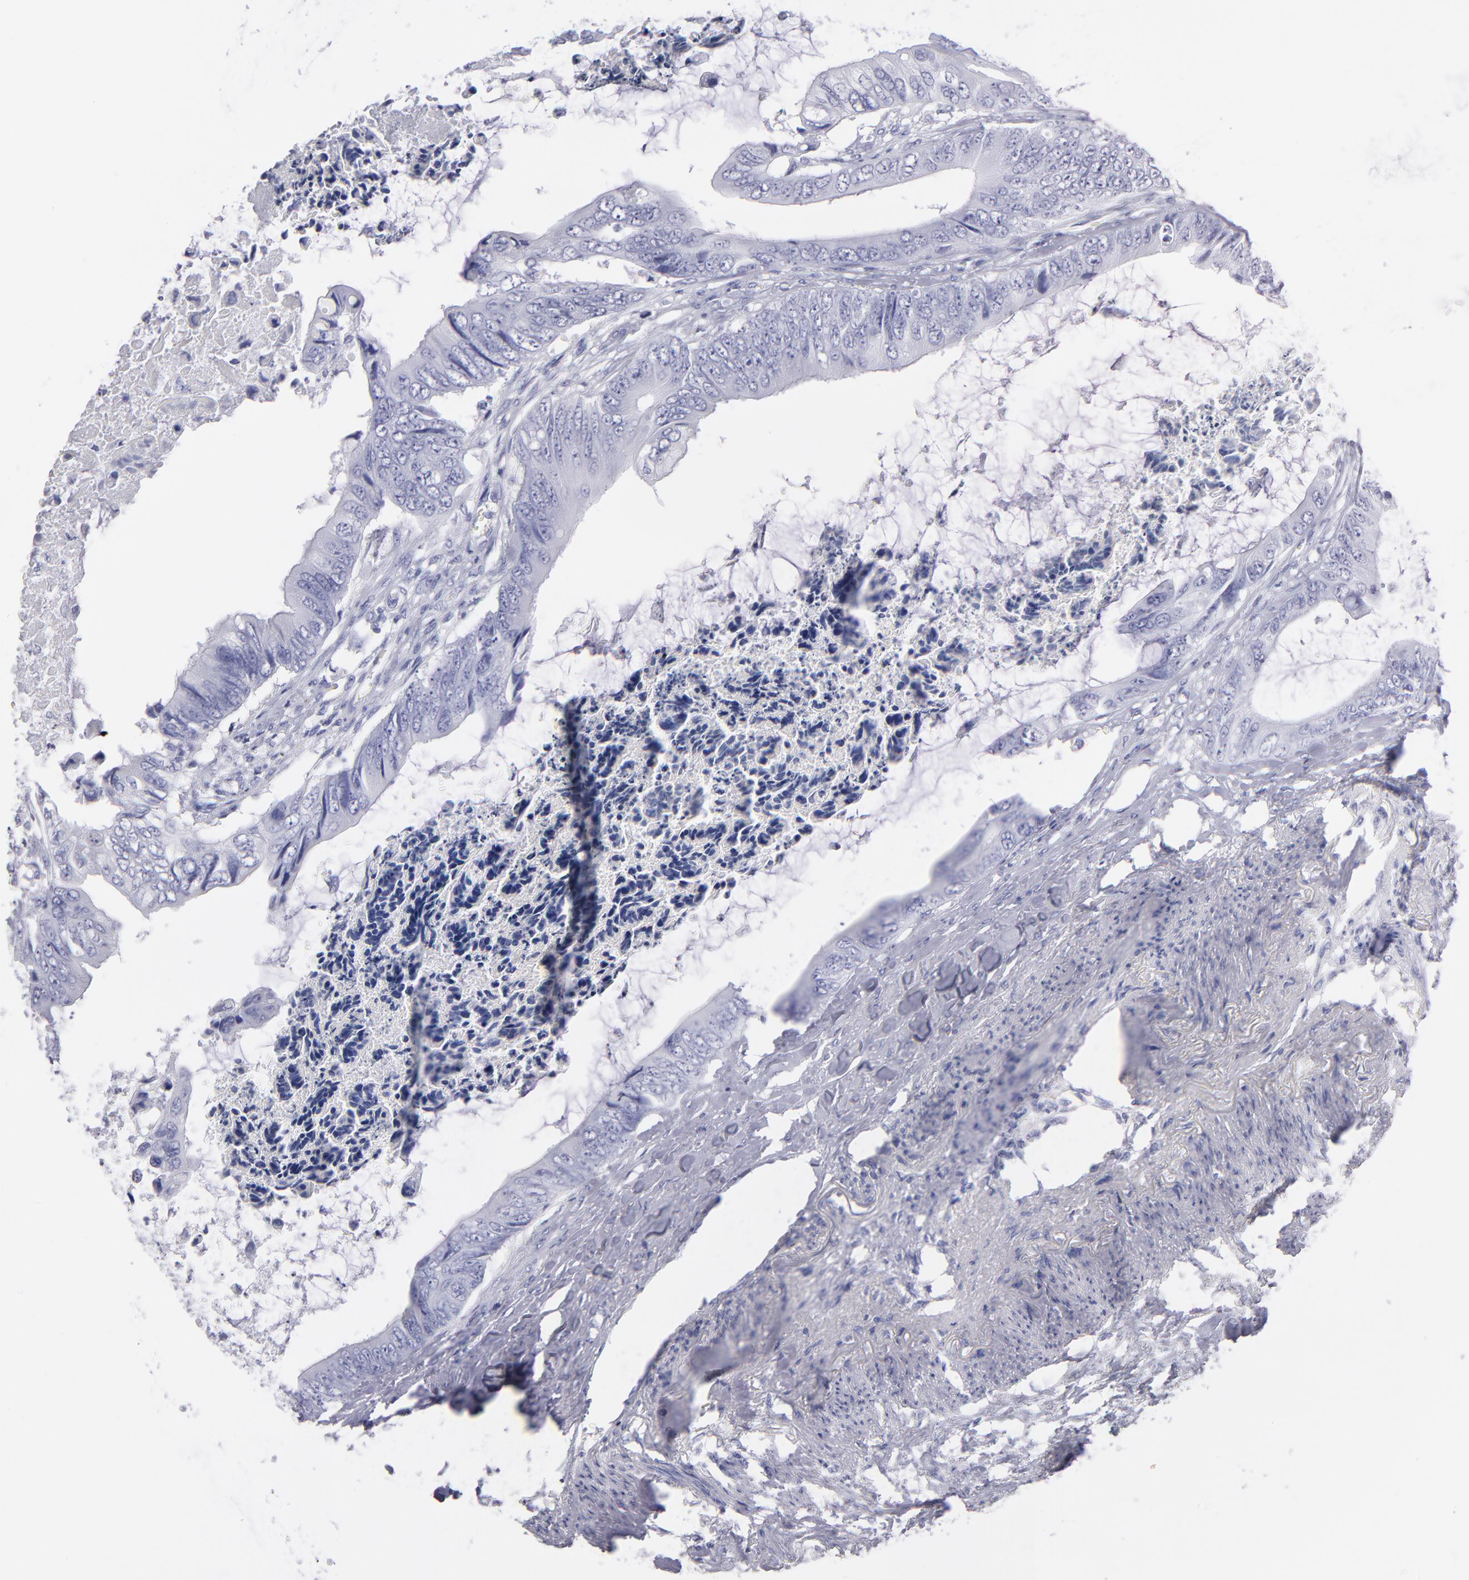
{"staining": {"intensity": "negative", "quantity": "none", "location": "none"}, "tissue": "colorectal cancer", "cell_type": "Tumor cells", "image_type": "cancer", "snomed": [{"axis": "morphology", "description": "Normal tissue, NOS"}, {"axis": "morphology", "description": "Adenocarcinoma, NOS"}, {"axis": "topography", "description": "Rectum"}, {"axis": "topography", "description": "Peripheral nerve tissue"}], "caption": "Tumor cells are negative for protein expression in human adenocarcinoma (colorectal).", "gene": "MB", "patient": {"sex": "female", "age": 77}}